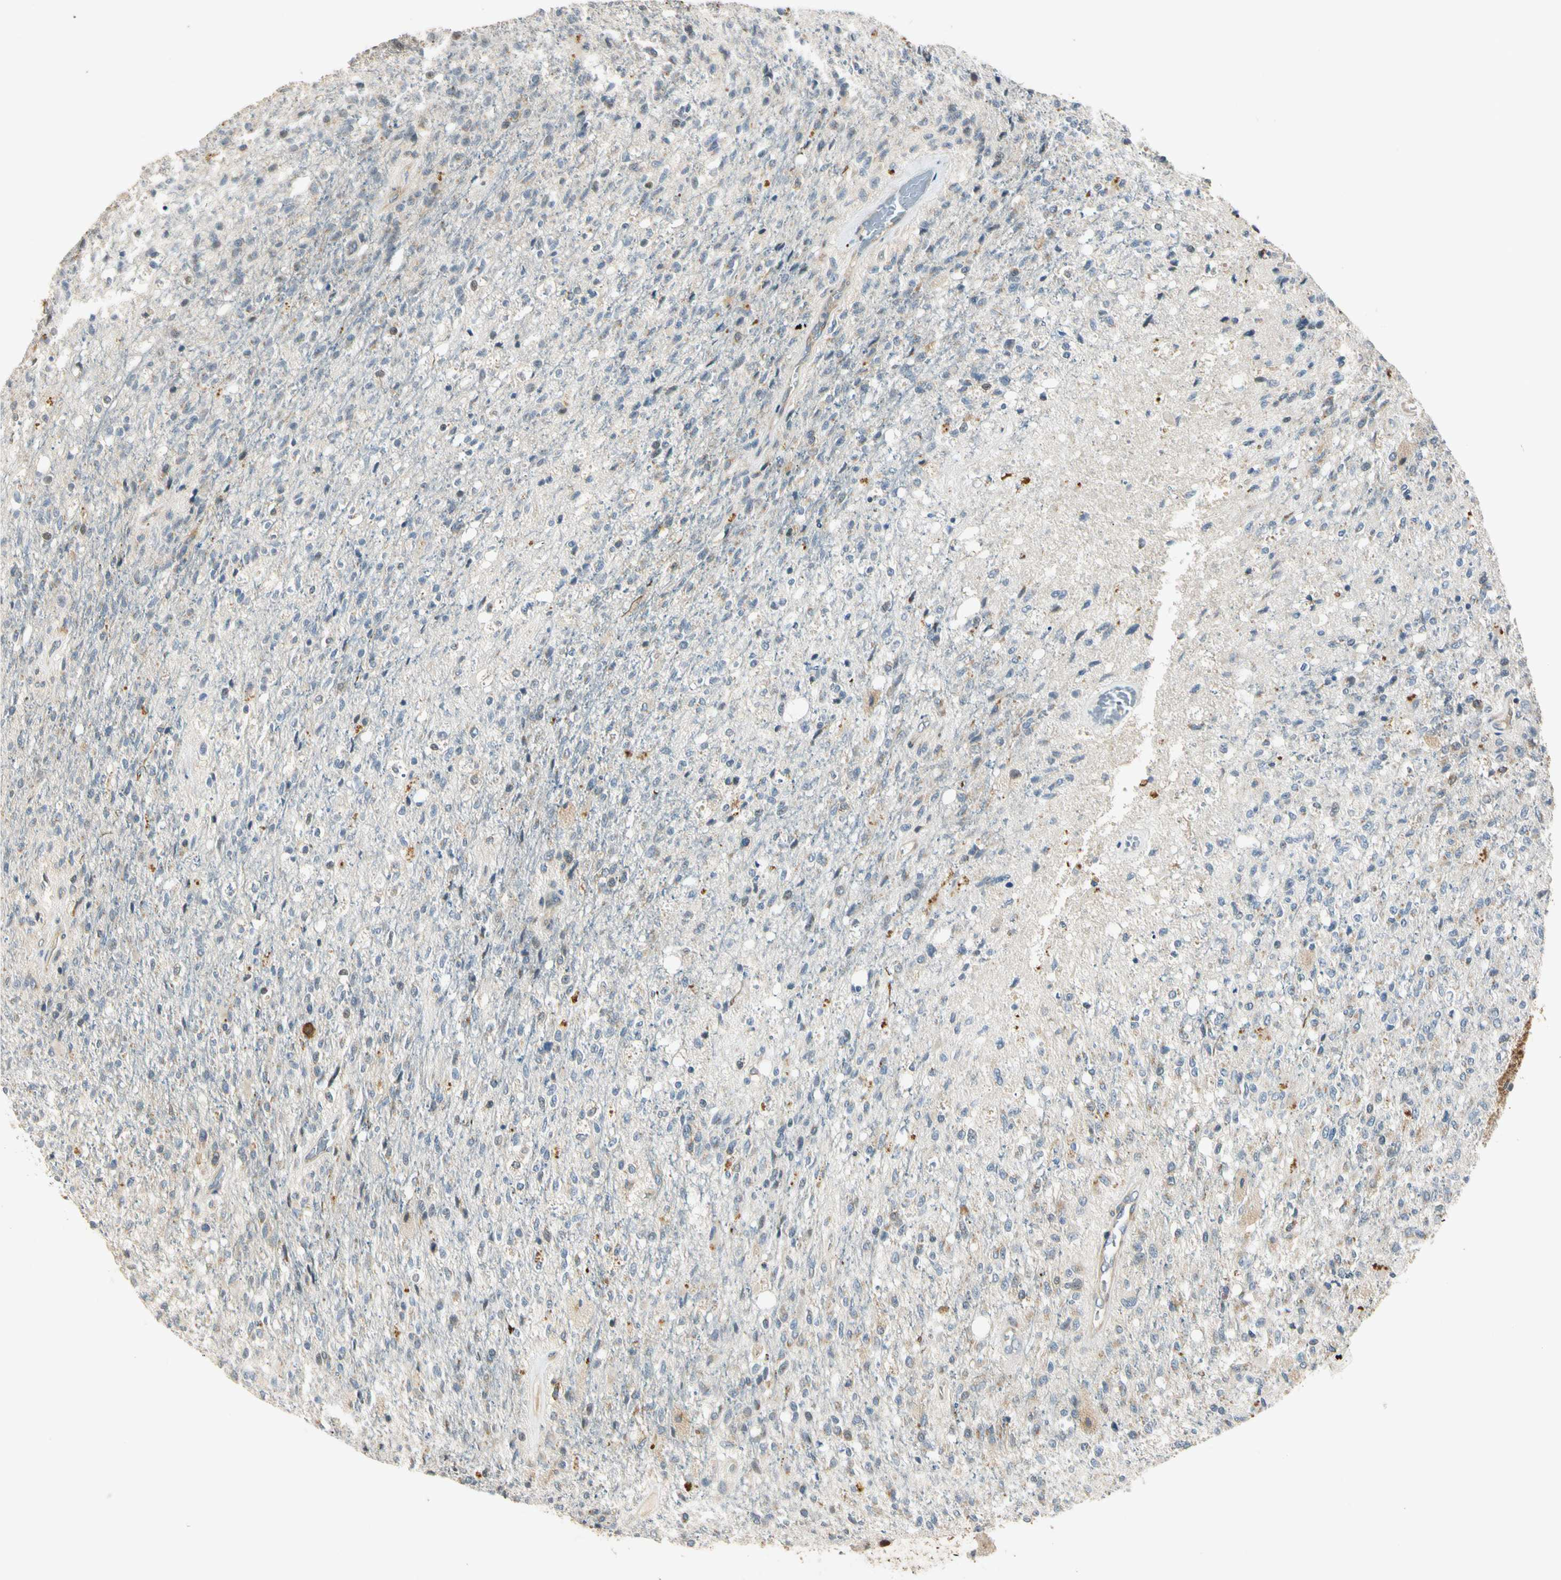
{"staining": {"intensity": "negative", "quantity": "none", "location": "none"}, "tissue": "glioma", "cell_type": "Tumor cells", "image_type": "cancer", "snomed": [{"axis": "morphology", "description": "Normal tissue, NOS"}, {"axis": "morphology", "description": "Glioma, malignant, High grade"}, {"axis": "topography", "description": "Cerebral cortex"}], "caption": "DAB (3,3'-diaminobenzidine) immunohistochemical staining of human high-grade glioma (malignant) displays no significant expression in tumor cells.", "gene": "RPS6KB2", "patient": {"sex": "male", "age": 77}}